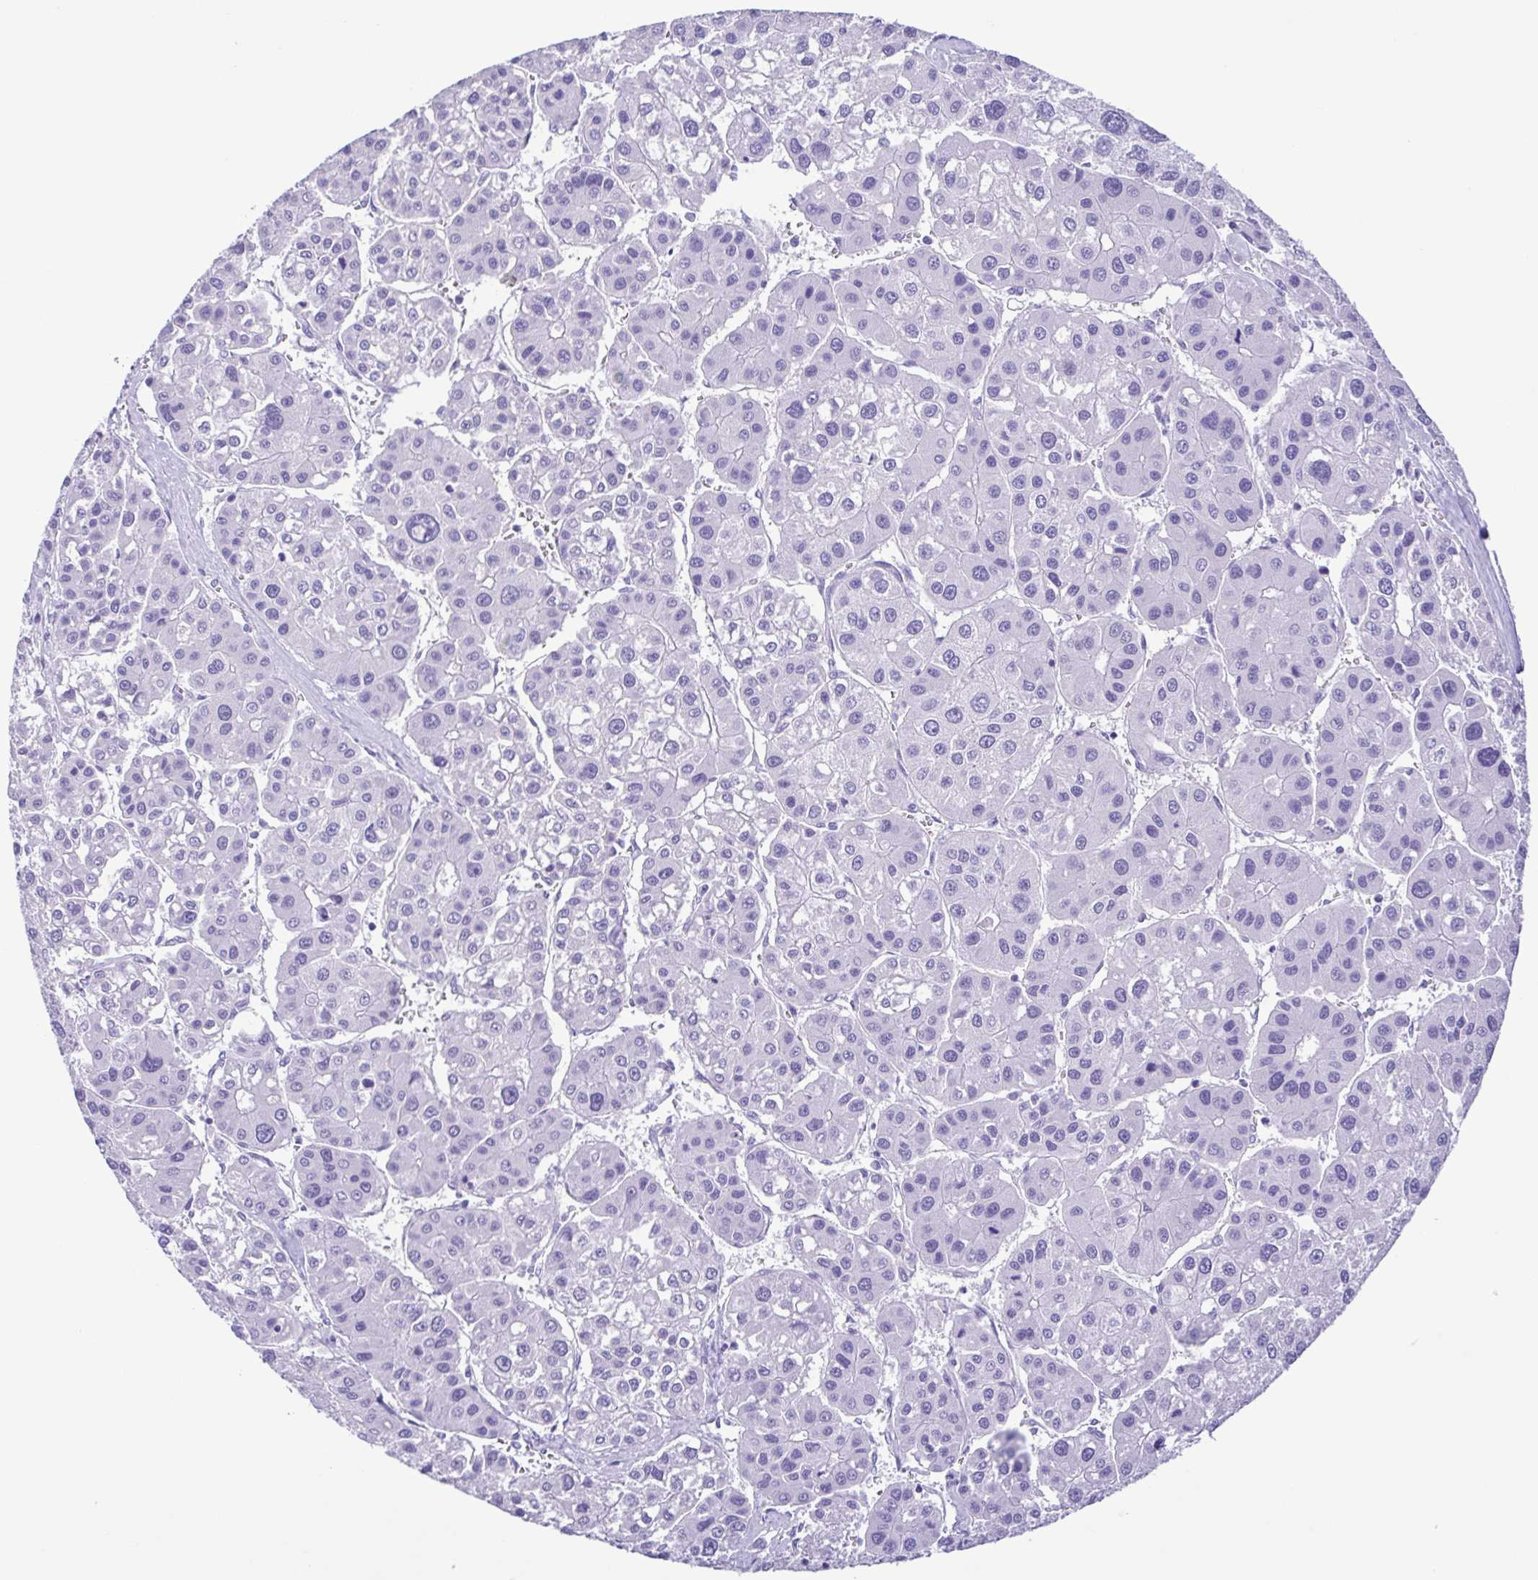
{"staining": {"intensity": "negative", "quantity": "none", "location": "none"}, "tissue": "liver cancer", "cell_type": "Tumor cells", "image_type": "cancer", "snomed": [{"axis": "morphology", "description": "Carcinoma, Hepatocellular, NOS"}, {"axis": "topography", "description": "Liver"}], "caption": "Hepatocellular carcinoma (liver) was stained to show a protein in brown. There is no significant staining in tumor cells.", "gene": "OVGP1", "patient": {"sex": "male", "age": 73}}